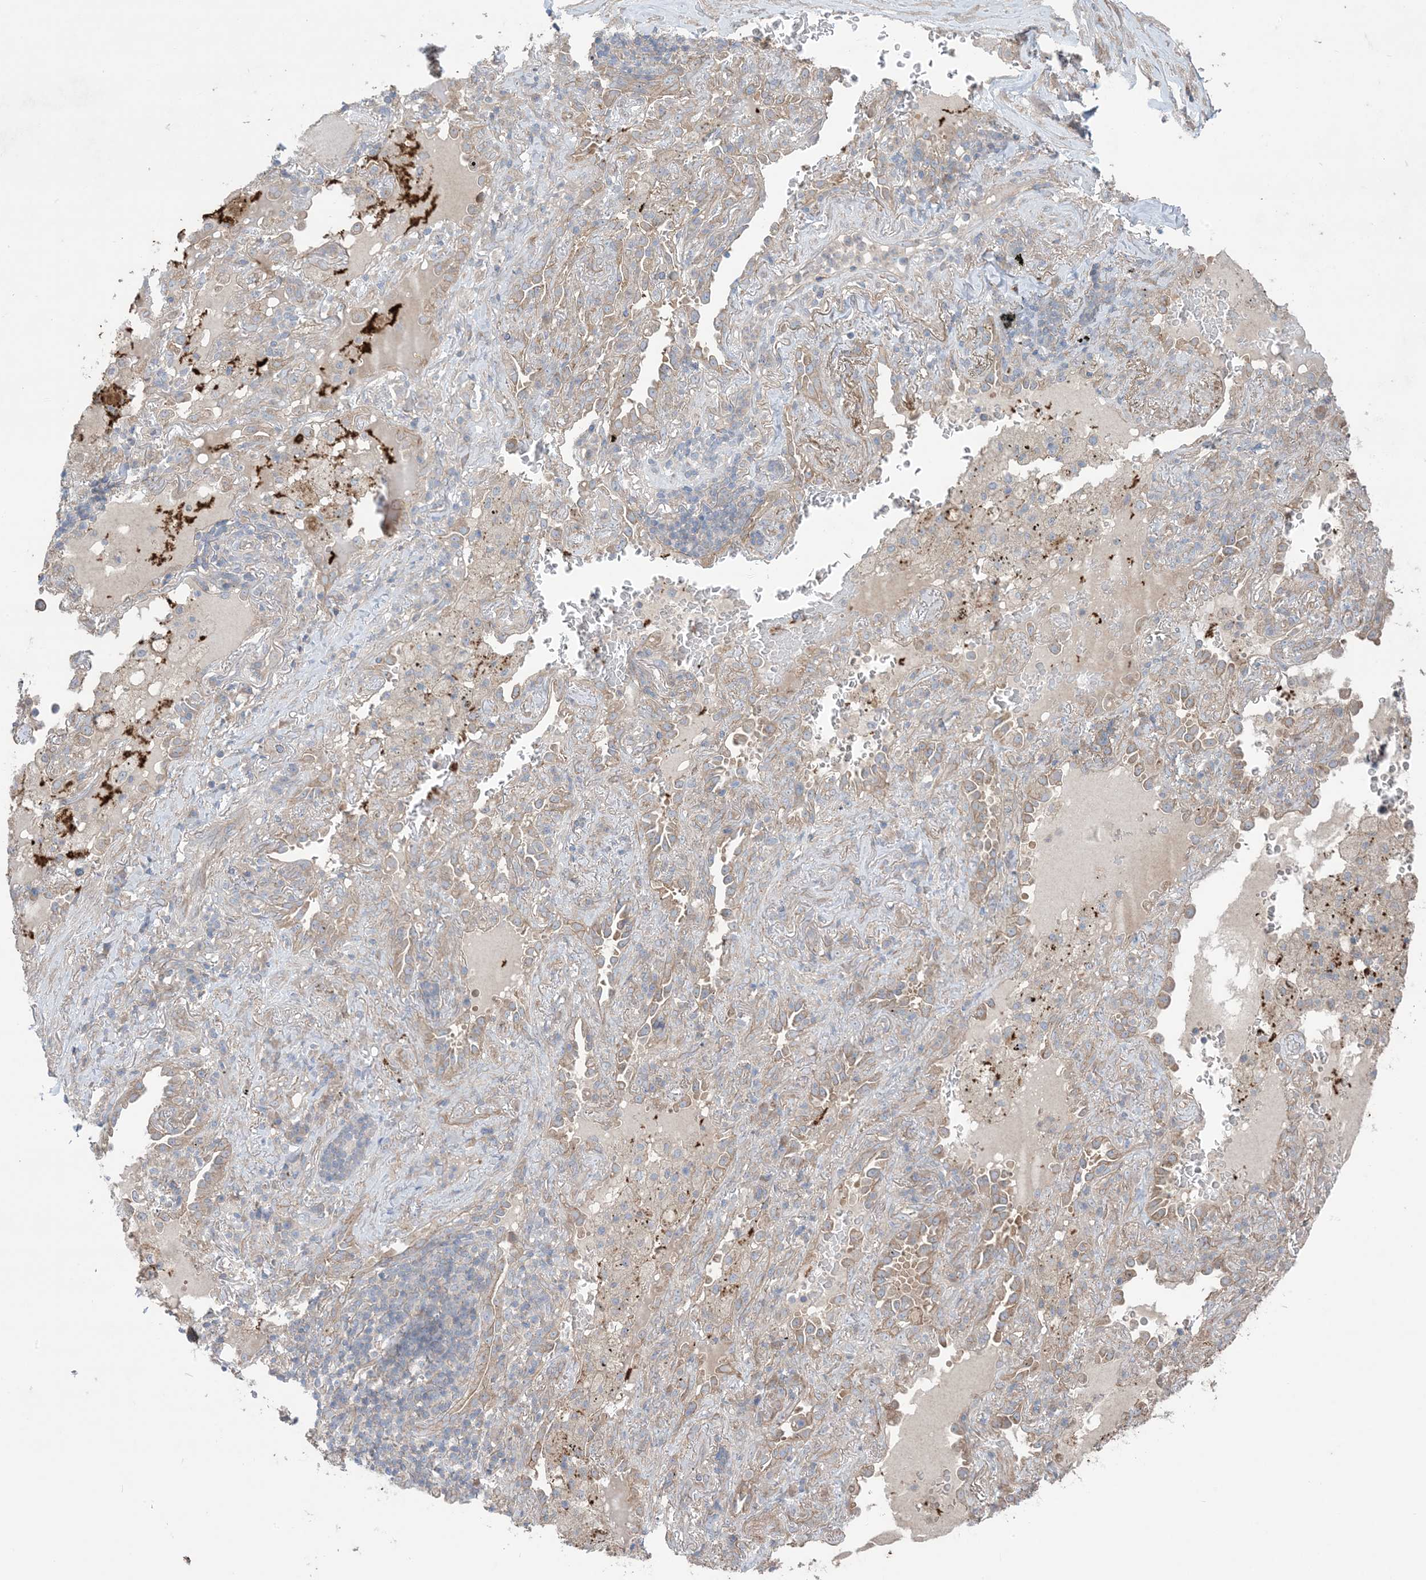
{"staining": {"intensity": "weak", "quantity": "25%-75%", "location": "cytoplasmic/membranous"}, "tissue": "lung cancer", "cell_type": "Tumor cells", "image_type": "cancer", "snomed": [{"axis": "morphology", "description": "Squamous cell carcinoma, NOS"}, {"axis": "topography", "description": "Lung"}], "caption": "Immunohistochemical staining of human squamous cell carcinoma (lung) reveals low levels of weak cytoplasmic/membranous positivity in approximately 25%-75% of tumor cells.", "gene": "CCNY", "patient": {"sex": "female", "age": 63}}